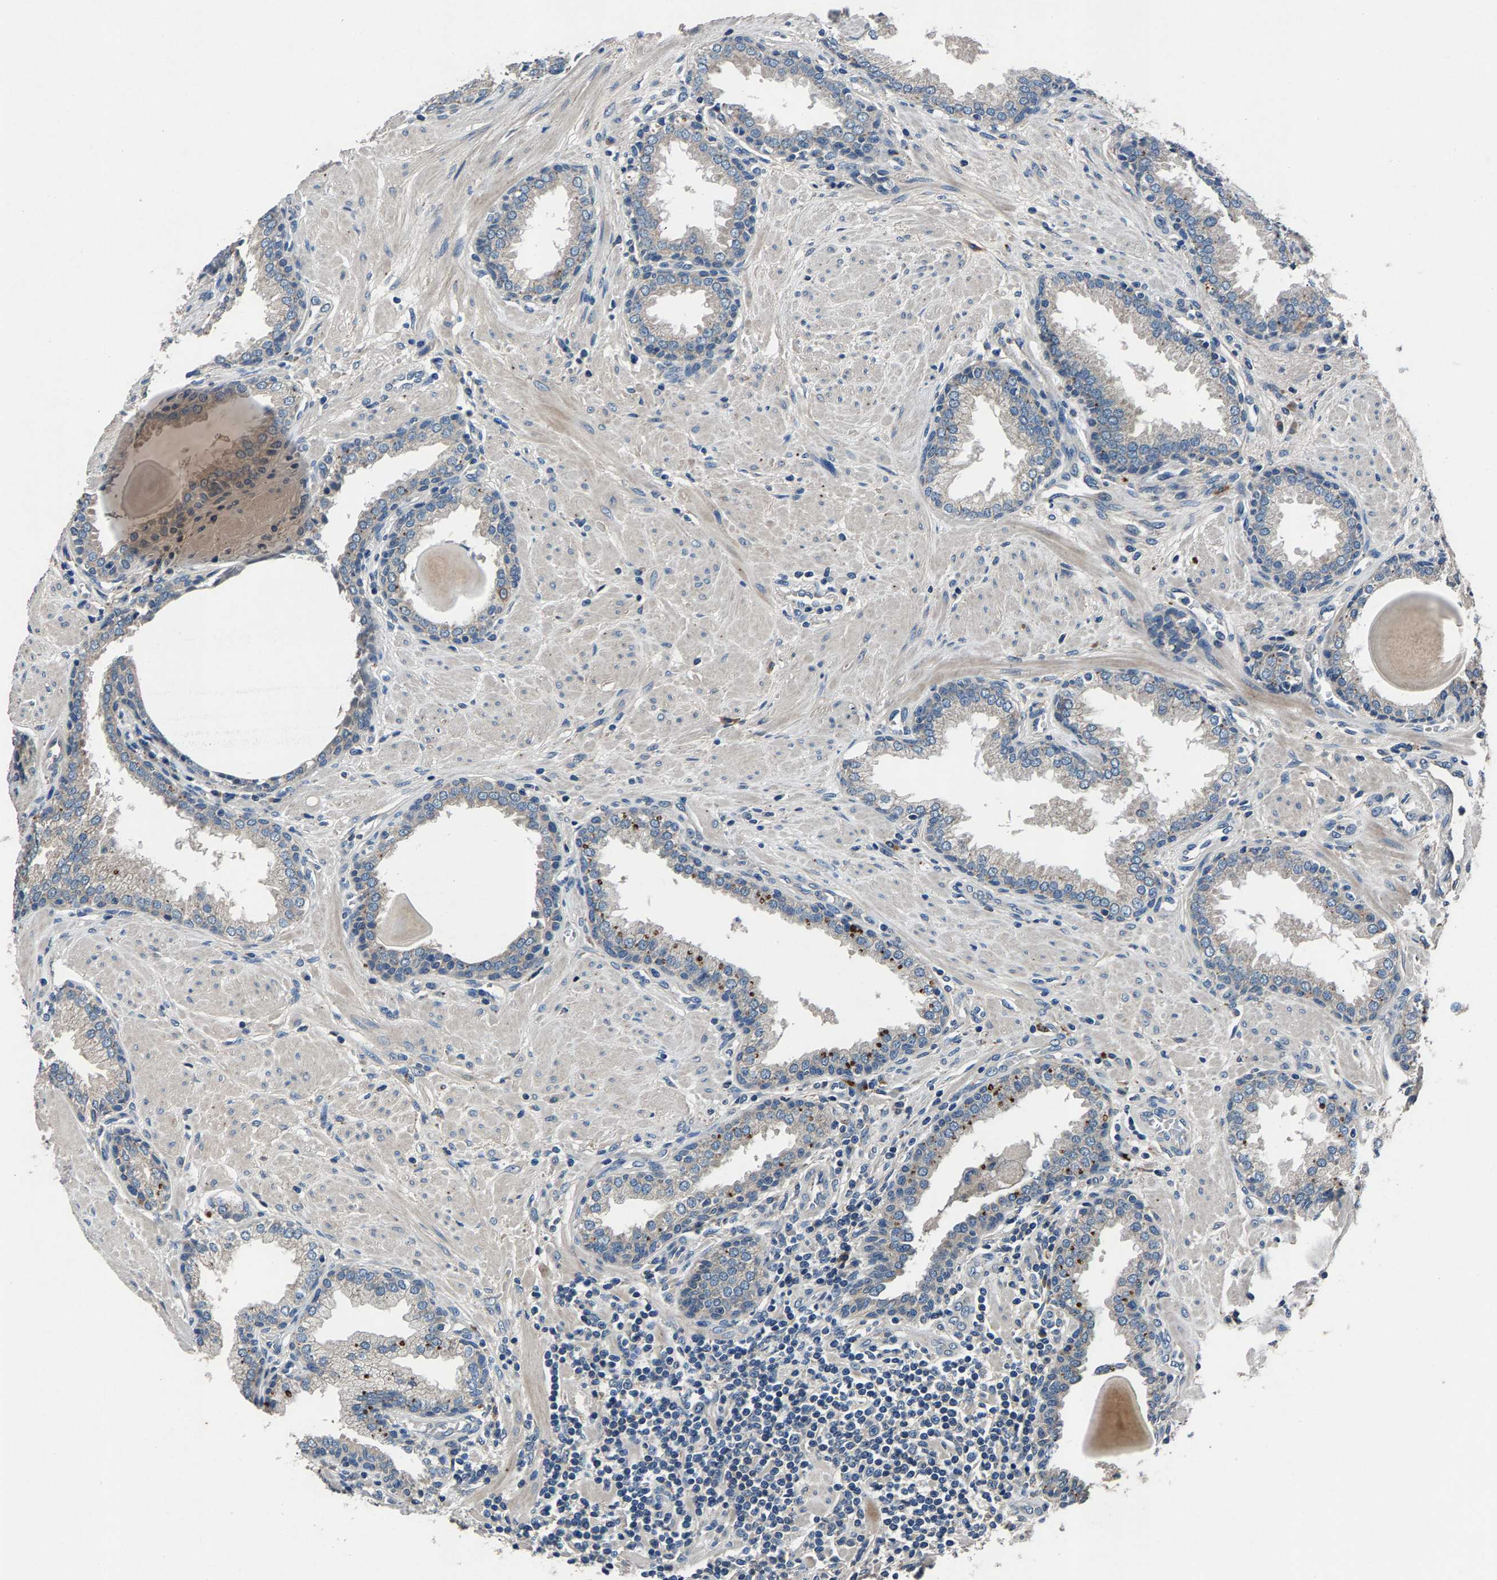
{"staining": {"intensity": "moderate", "quantity": "<25%", "location": "cytoplasmic/membranous"}, "tissue": "prostate", "cell_type": "Glandular cells", "image_type": "normal", "snomed": [{"axis": "morphology", "description": "Normal tissue, NOS"}, {"axis": "topography", "description": "Prostate"}], "caption": "The image demonstrates immunohistochemical staining of normal prostate. There is moderate cytoplasmic/membranous expression is present in approximately <25% of glandular cells.", "gene": "PRXL2C", "patient": {"sex": "male", "age": 51}}